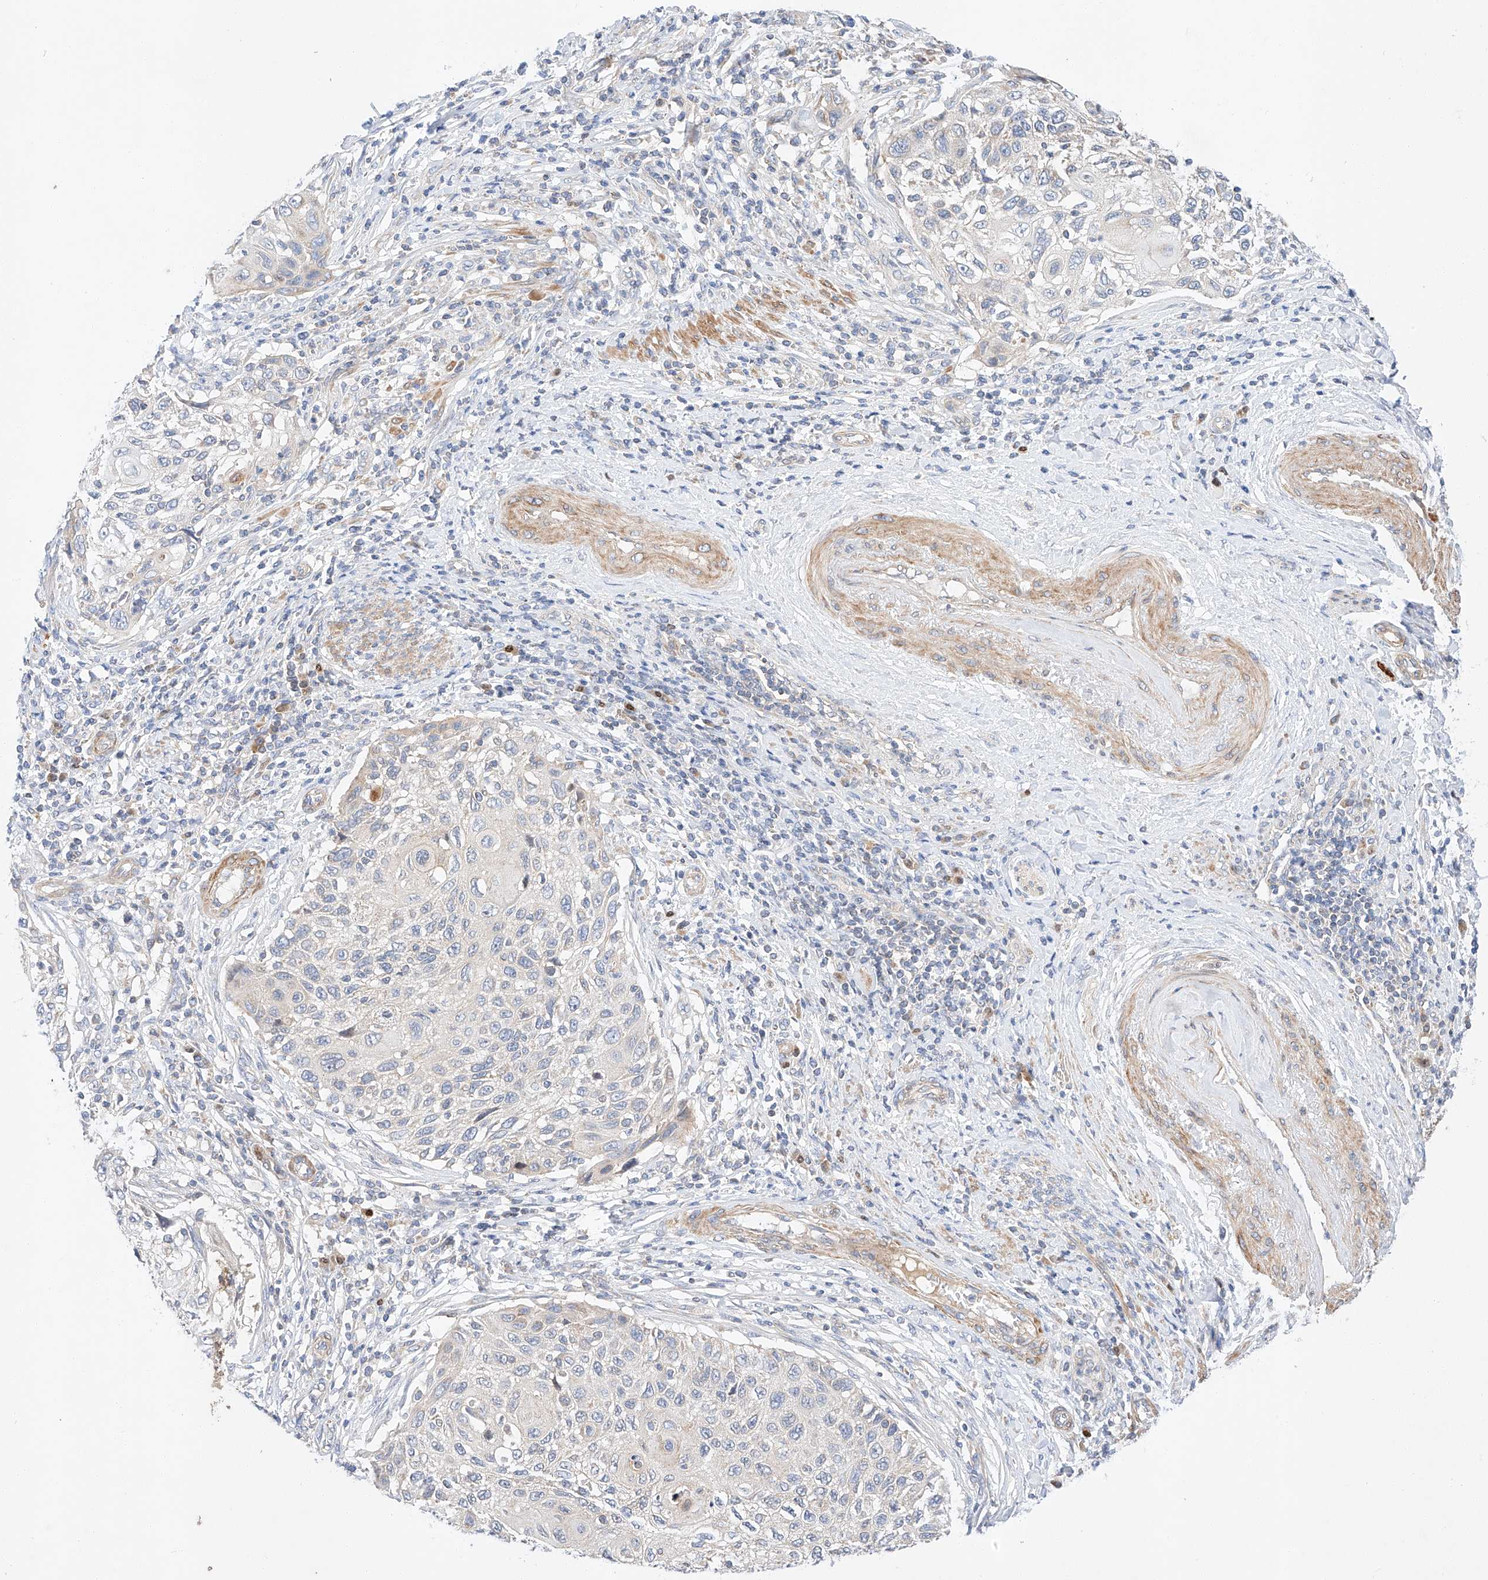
{"staining": {"intensity": "negative", "quantity": "none", "location": "none"}, "tissue": "cervical cancer", "cell_type": "Tumor cells", "image_type": "cancer", "snomed": [{"axis": "morphology", "description": "Squamous cell carcinoma, NOS"}, {"axis": "topography", "description": "Cervix"}], "caption": "Tumor cells show no significant positivity in squamous cell carcinoma (cervical). Nuclei are stained in blue.", "gene": "C6orf118", "patient": {"sex": "female", "age": 70}}